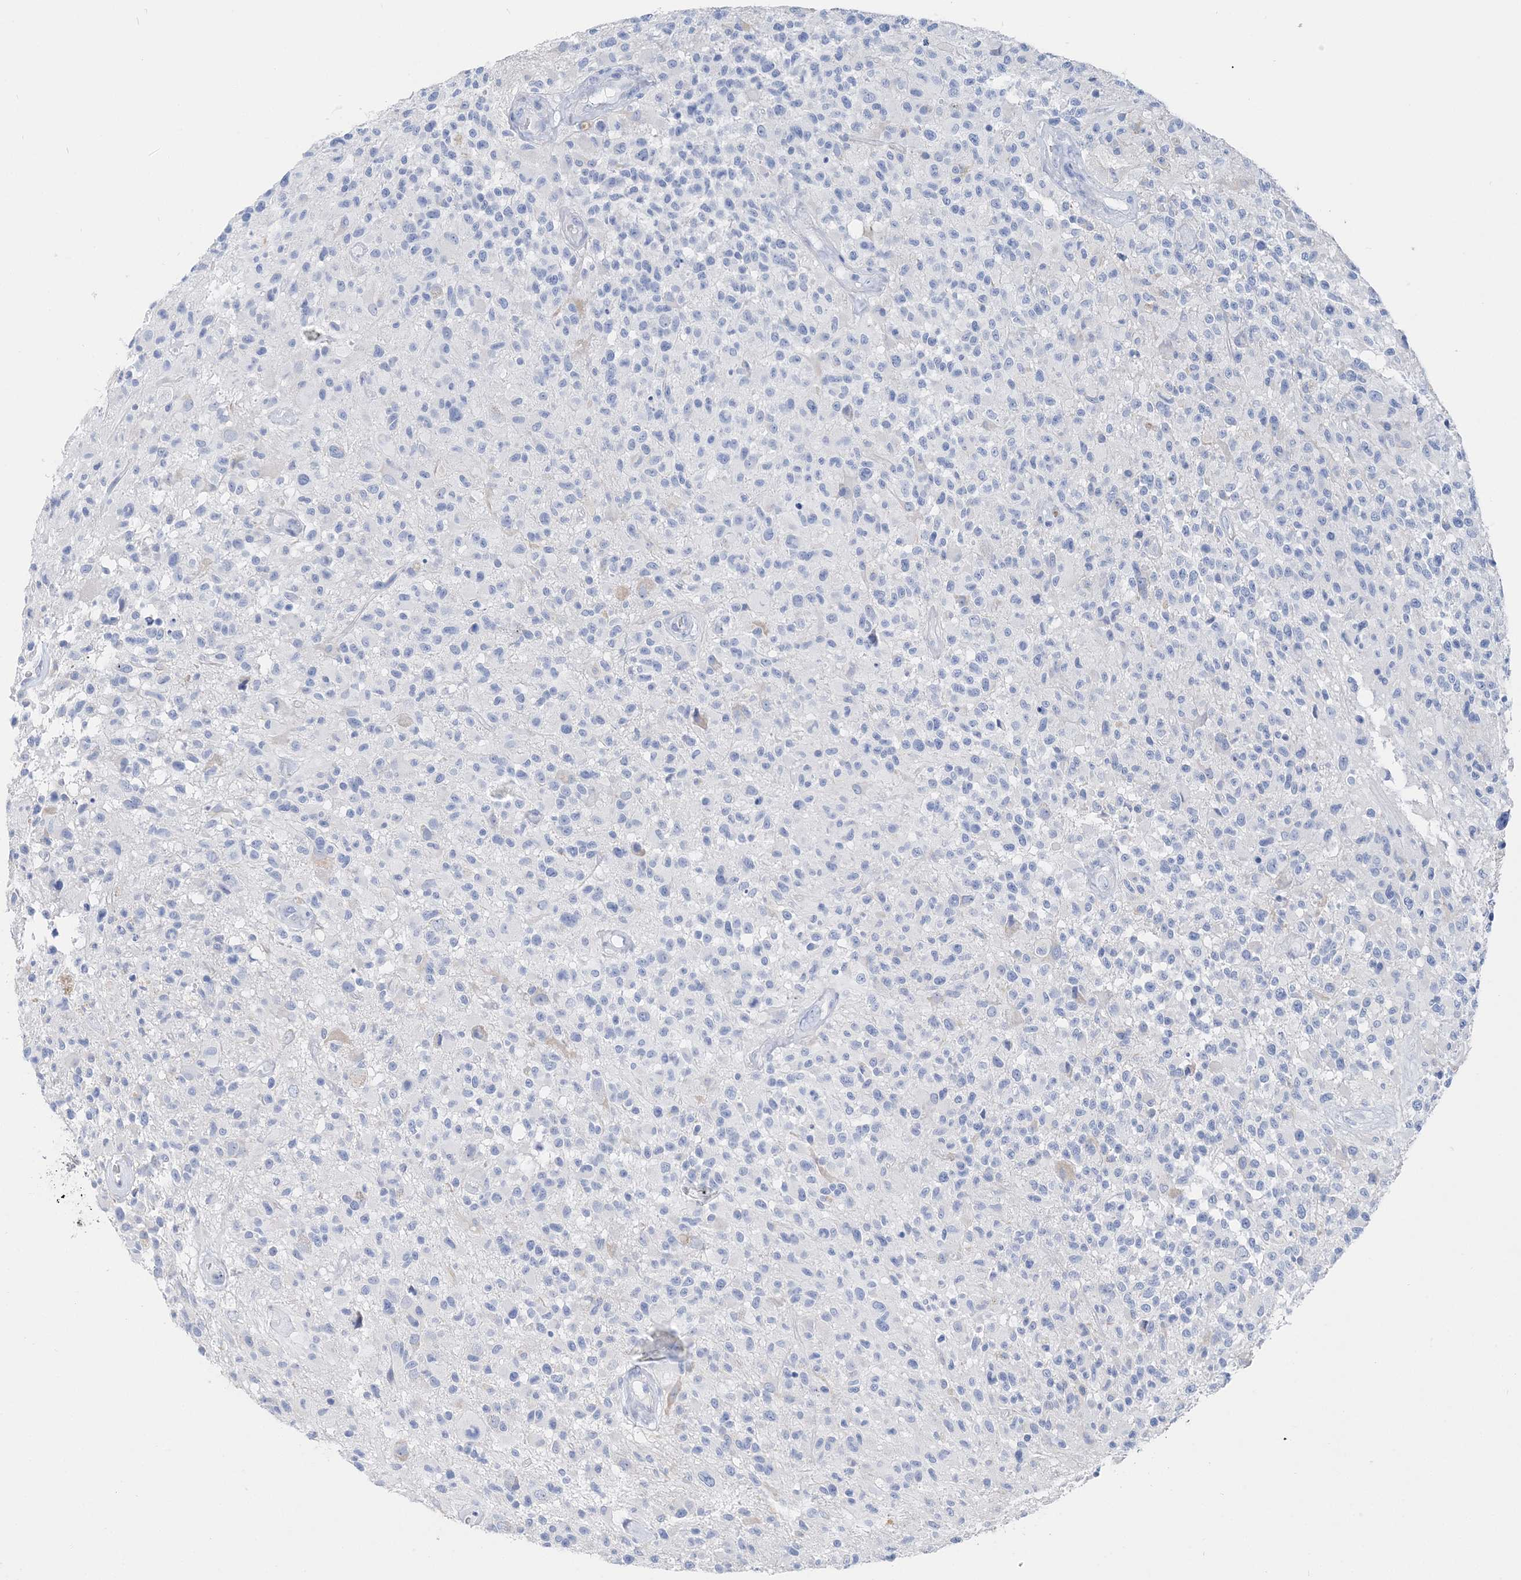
{"staining": {"intensity": "negative", "quantity": "none", "location": "none"}, "tissue": "glioma", "cell_type": "Tumor cells", "image_type": "cancer", "snomed": [{"axis": "morphology", "description": "Glioma, malignant, High grade"}, {"axis": "morphology", "description": "Glioblastoma, NOS"}, {"axis": "topography", "description": "Brain"}], "caption": "Histopathology image shows no protein positivity in tumor cells of glioma tissue.", "gene": "TSPYL6", "patient": {"sex": "male", "age": 60}}